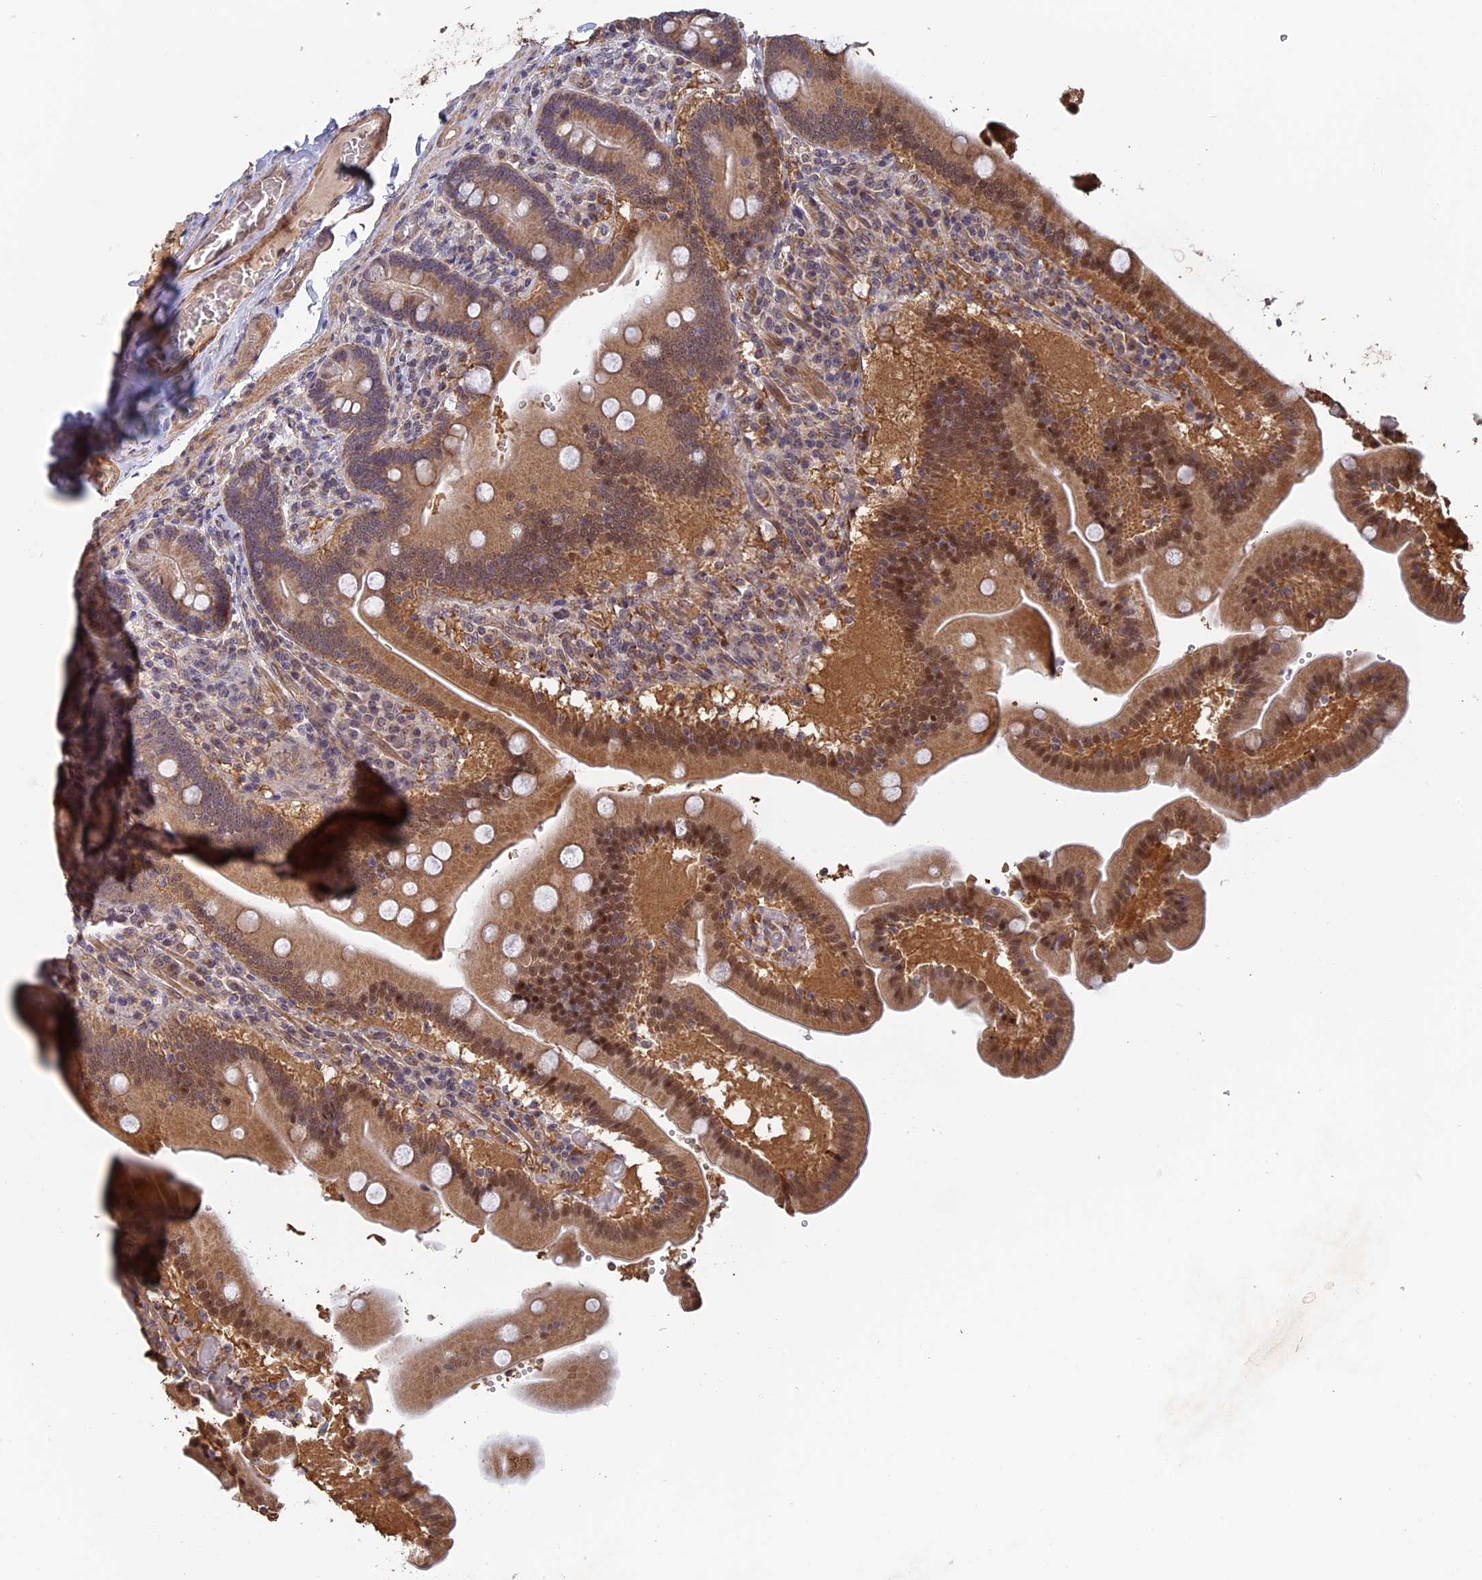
{"staining": {"intensity": "moderate", "quantity": ">75%", "location": "cytoplasmic/membranous,nuclear"}, "tissue": "duodenum", "cell_type": "Glandular cells", "image_type": "normal", "snomed": [{"axis": "morphology", "description": "Normal tissue, NOS"}, {"axis": "topography", "description": "Duodenum"}], "caption": "Duodenum stained with IHC shows moderate cytoplasmic/membranous,nuclear staining in about >75% of glandular cells.", "gene": "FAM98C", "patient": {"sex": "female", "age": 62}}